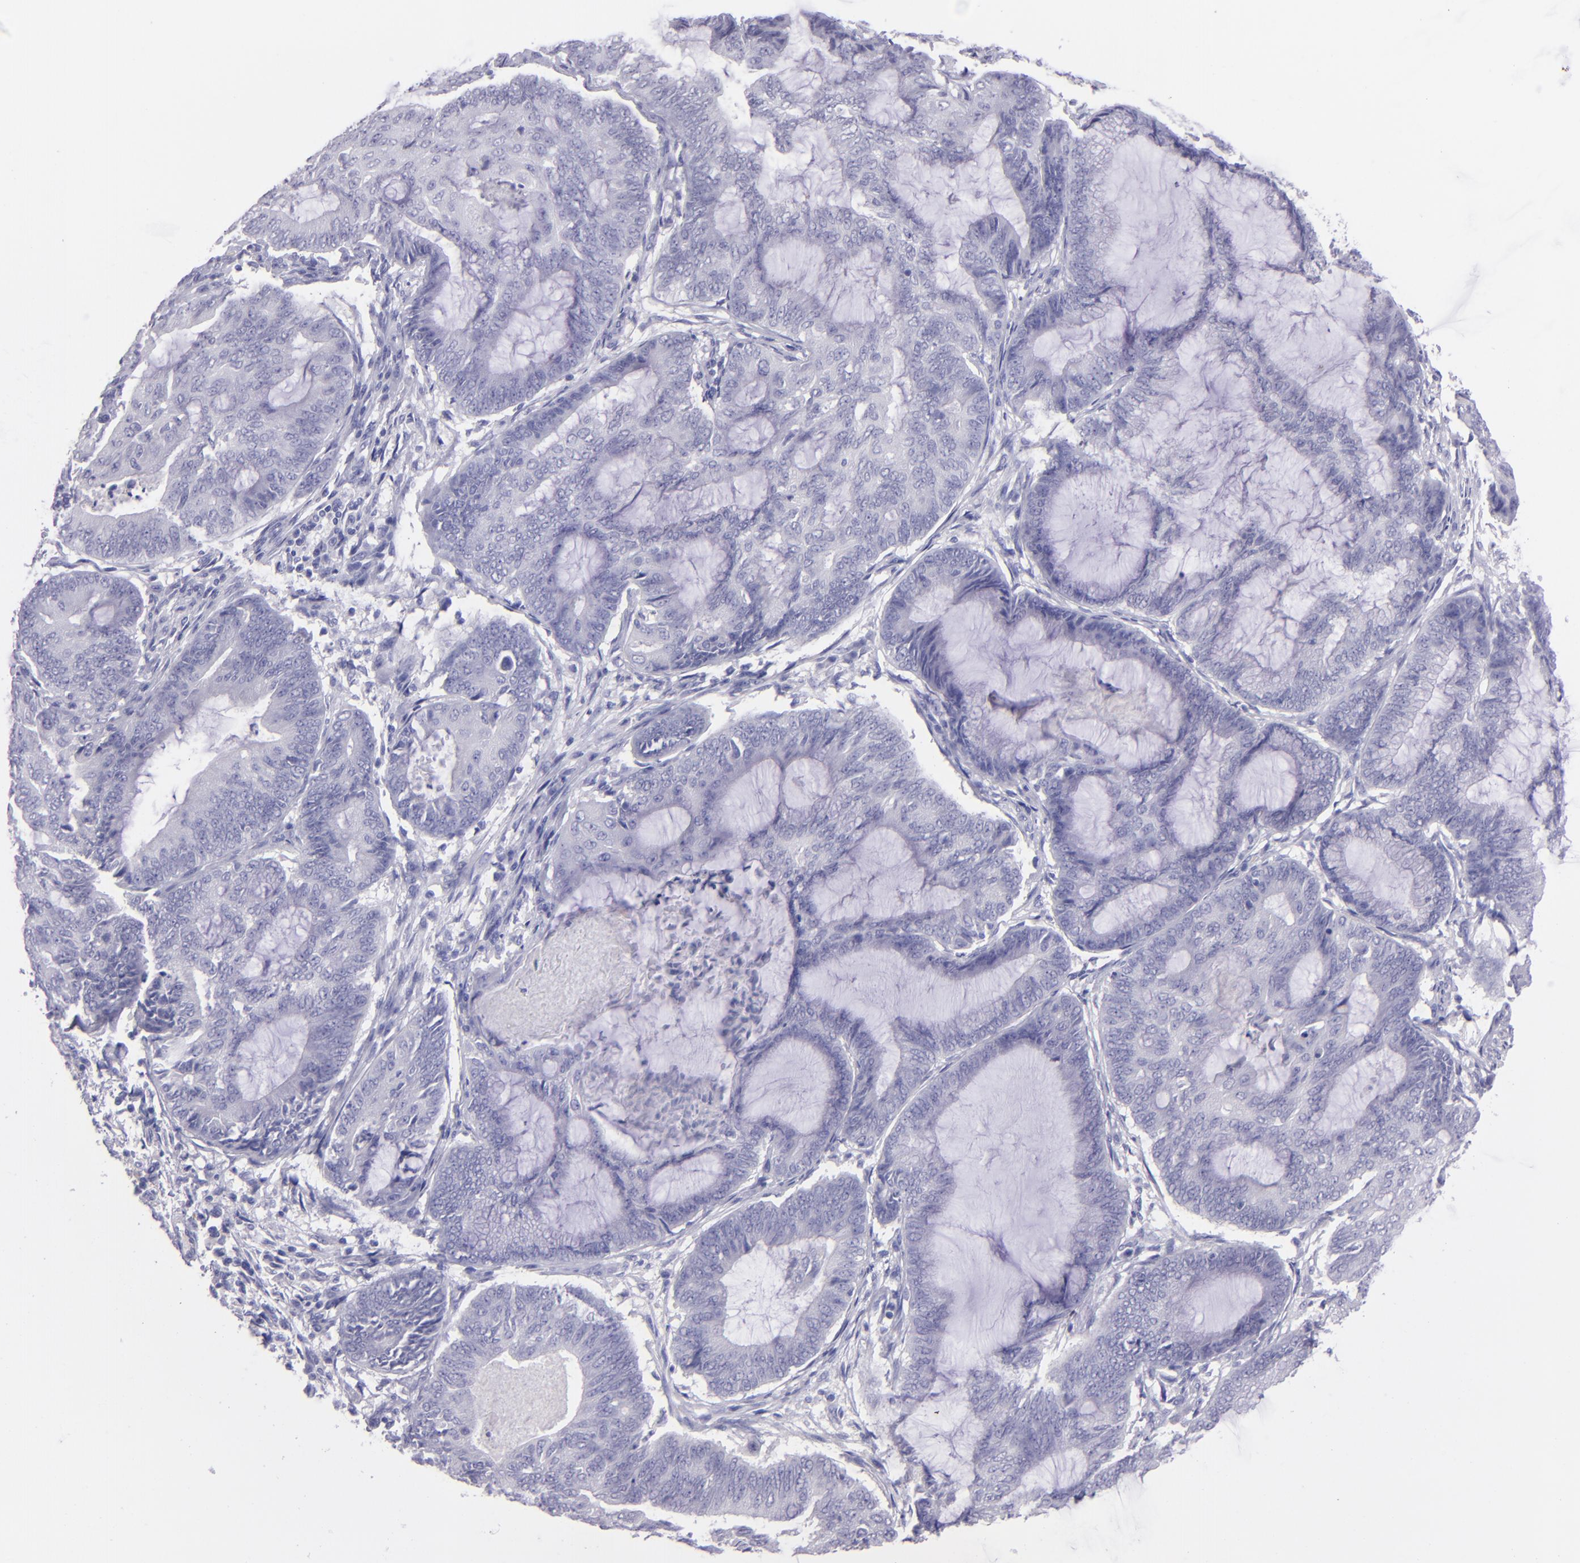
{"staining": {"intensity": "negative", "quantity": "none", "location": "none"}, "tissue": "endometrial cancer", "cell_type": "Tumor cells", "image_type": "cancer", "snomed": [{"axis": "morphology", "description": "Adenocarcinoma, NOS"}, {"axis": "topography", "description": "Endometrium"}], "caption": "This is an immunohistochemistry (IHC) photomicrograph of human adenocarcinoma (endometrial). There is no positivity in tumor cells.", "gene": "TNNT3", "patient": {"sex": "female", "age": 63}}